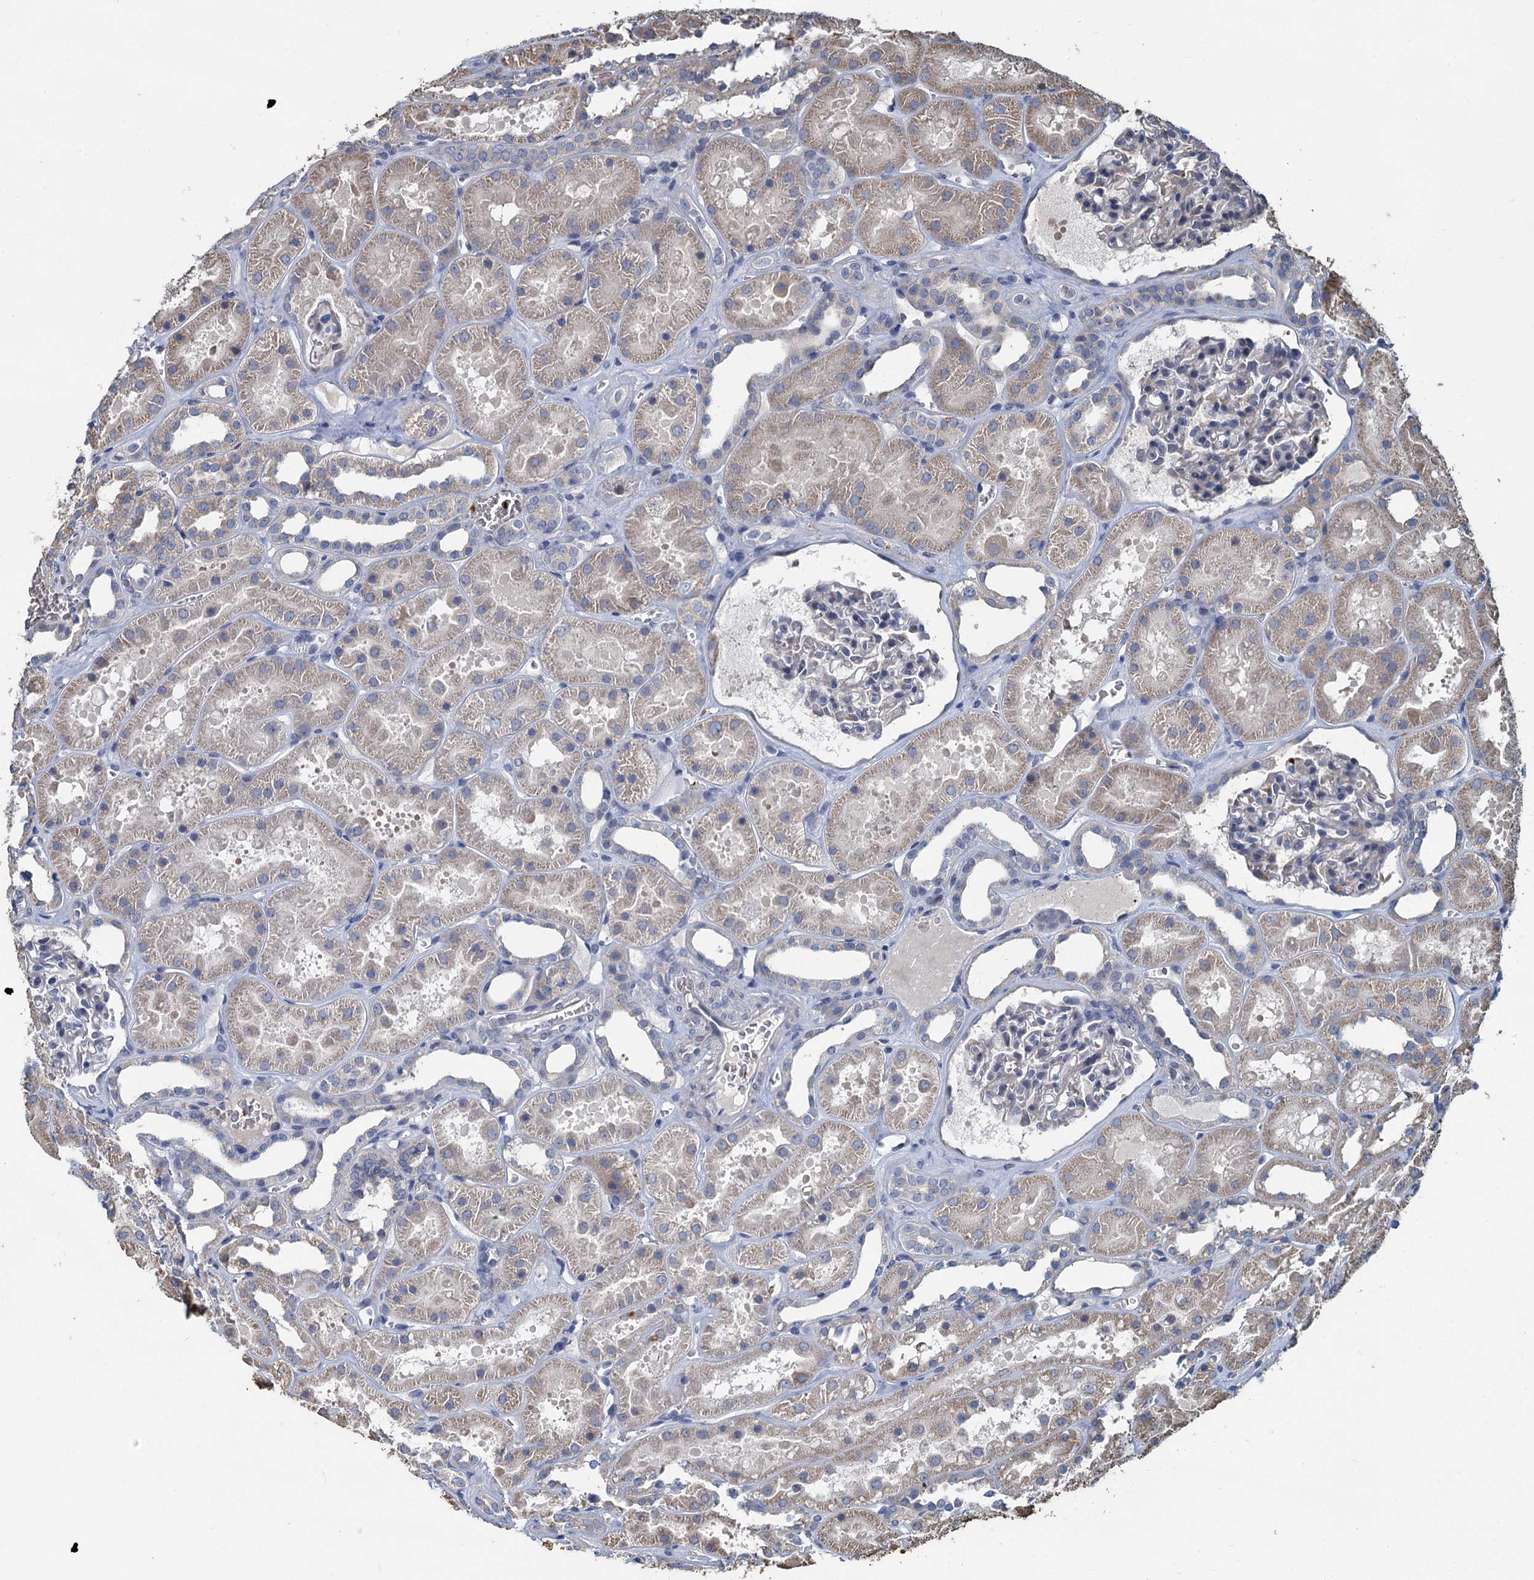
{"staining": {"intensity": "negative", "quantity": "none", "location": "none"}, "tissue": "kidney", "cell_type": "Cells in glomeruli", "image_type": "normal", "snomed": [{"axis": "morphology", "description": "Normal tissue, NOS"}, {"axis": "topography", "description": "Kidney"}], "caption": "A histopathology image of human kidney is negative for staining in cells in glomeruli. (Brightfield microscopy of DAB IHC at high magnification).", "gene": "TCTN2", "patient": {"sex": "female", "age": 41}}